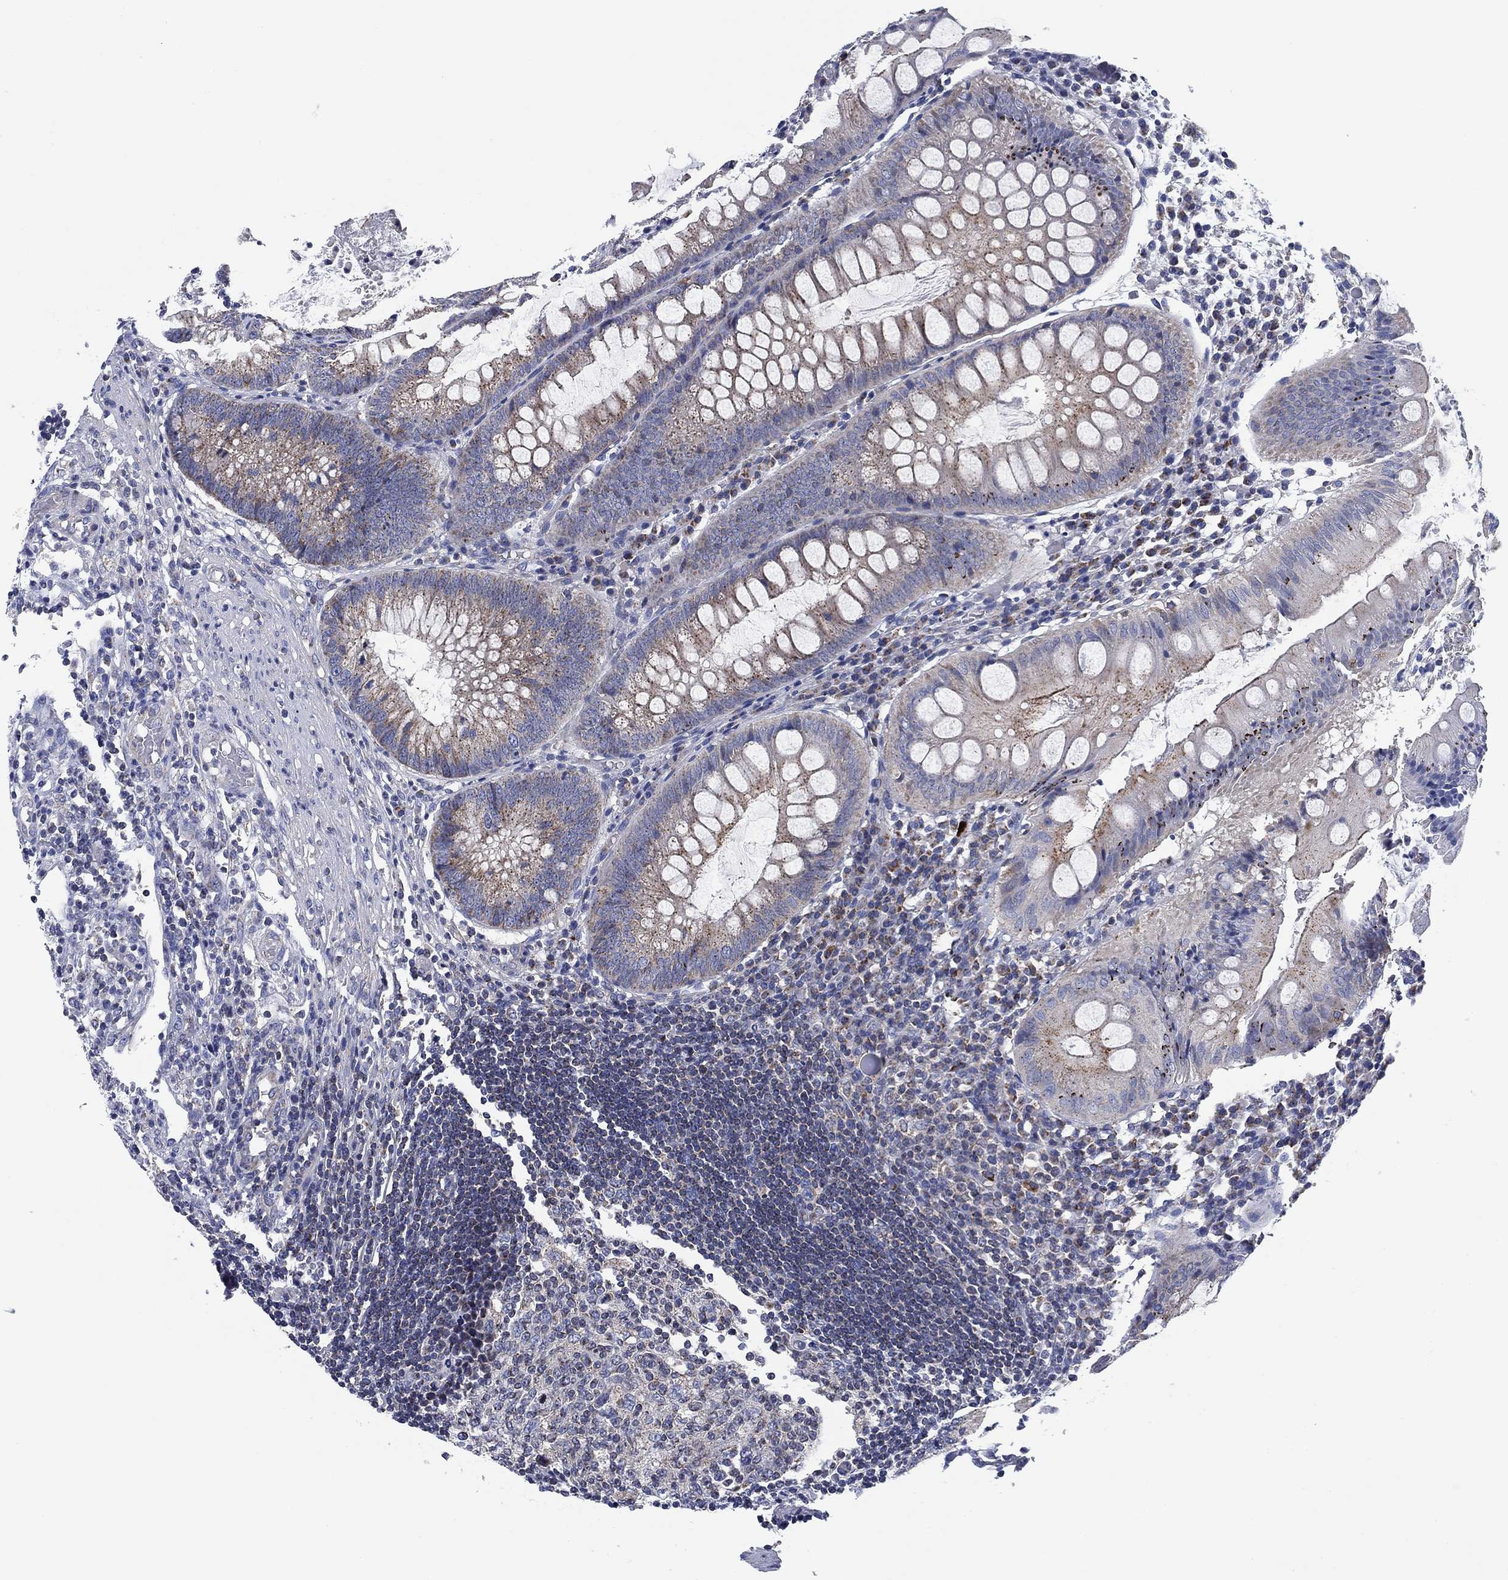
{"staining": {"intensity": "weak", "quantity": ">75%", "location": "cytoplasmic/membranous"}, "tissue": "appendix", "cell_type": "Glandular cells", "image_type": "normal", "snomed": [{"axis": "morphology", "description": "Normal tissue, NOS"}, {"axis": "morphology", "description": "Inflammation, NOS"}, {"axis": "topography", "description": "Appendix"}], "caption": "IHC of unremarkable appendix exhibits low levels of weak cytoplasmic/membranous positivity in approximately >75% of glandular cells. (IHC, brightfield microscopy, high magnification).", "gene": "NACAD", "patient": {"sex": "male", "age": 16}}